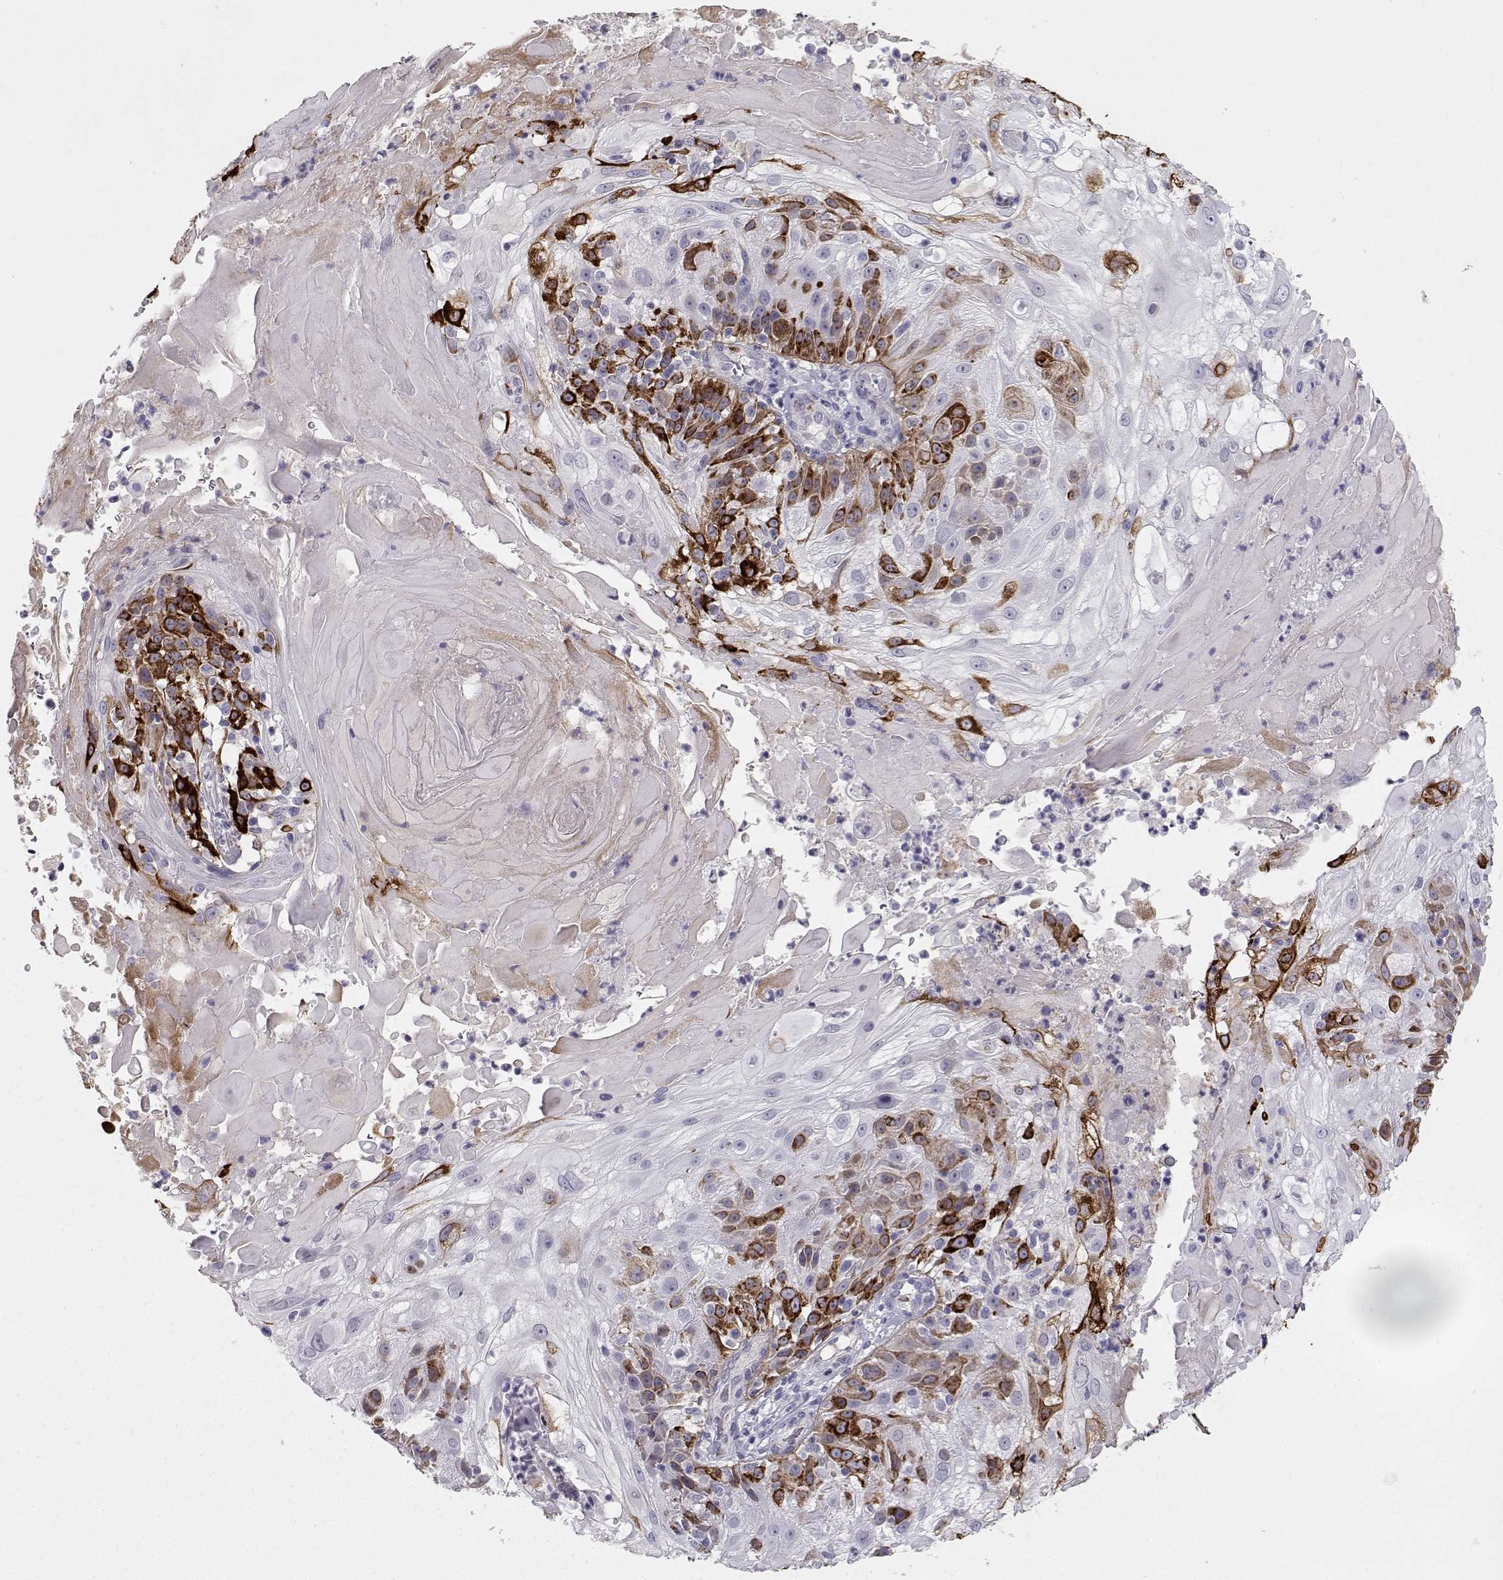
{"staining": {"intensity": "strong", "quantity": "25%-75%", "location": "cytoplasmic/membranous"}, "tissue": "skin cancer", "cell_type": "Tumor cells", "image_type": "cancer", "snomed": [{"axis": "morphology", "description": "Normal tissue, NOS"}, {"axis": "morphology", "description": "Squamous cell carcinoma, NOS"}, {"axis": "topography", "description": "Skin"}], "caption": "Protein expression analysis of human skin squamous cell carcinoma reveals strong cytoplasmic/membranous expression in approximately 25%-75% of tumor cells.", "gene": "LAMB3", "patient": {"sex": "female", "age": 83}}